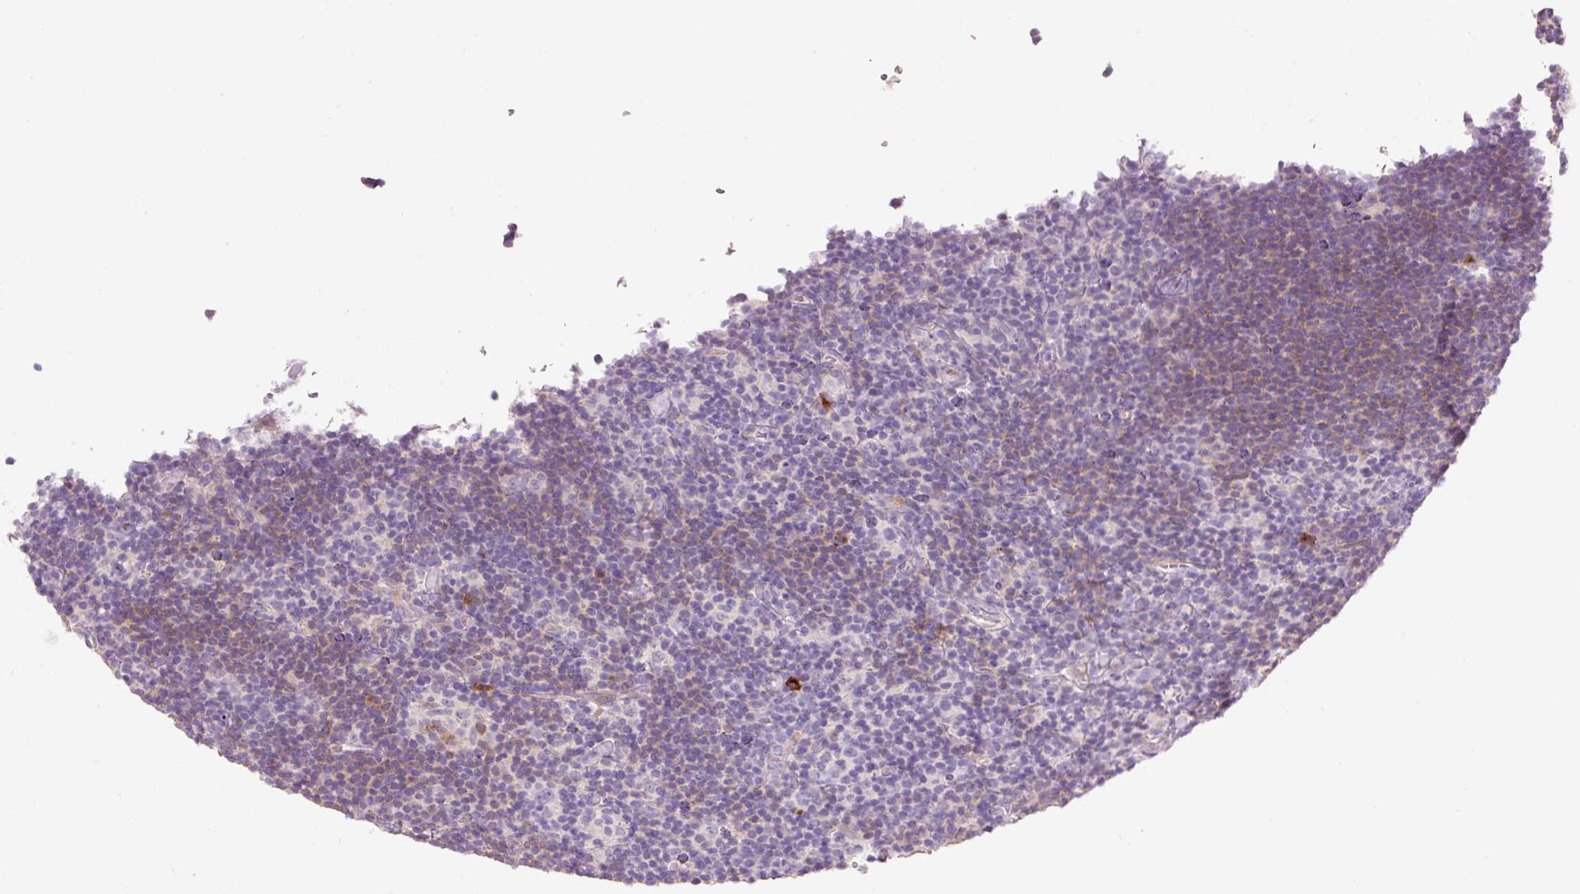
{"staining": {"intensity": "negative", "quantity": "none", "location": "none"}, "tissue": "lymphoma", "cell_type": "Tumor cells", "image_type": "cancer", "snomed": [{"axis": "morphology", "description": "Hodgkin's disease, NOS"}, {"axis": "topography", "description": "Lymph node"}], "caption": "Tumor cells are negative for brown protein staining in Hodgkin's disease. (Stains: DAB (3,3'-diaminobenzidine) IHC with hematoxylin counter stain, Microscopy: brightfield microscopy at high magnification).", "gene": "HAX1", "patient": {"sex": "female", "age": 57}}